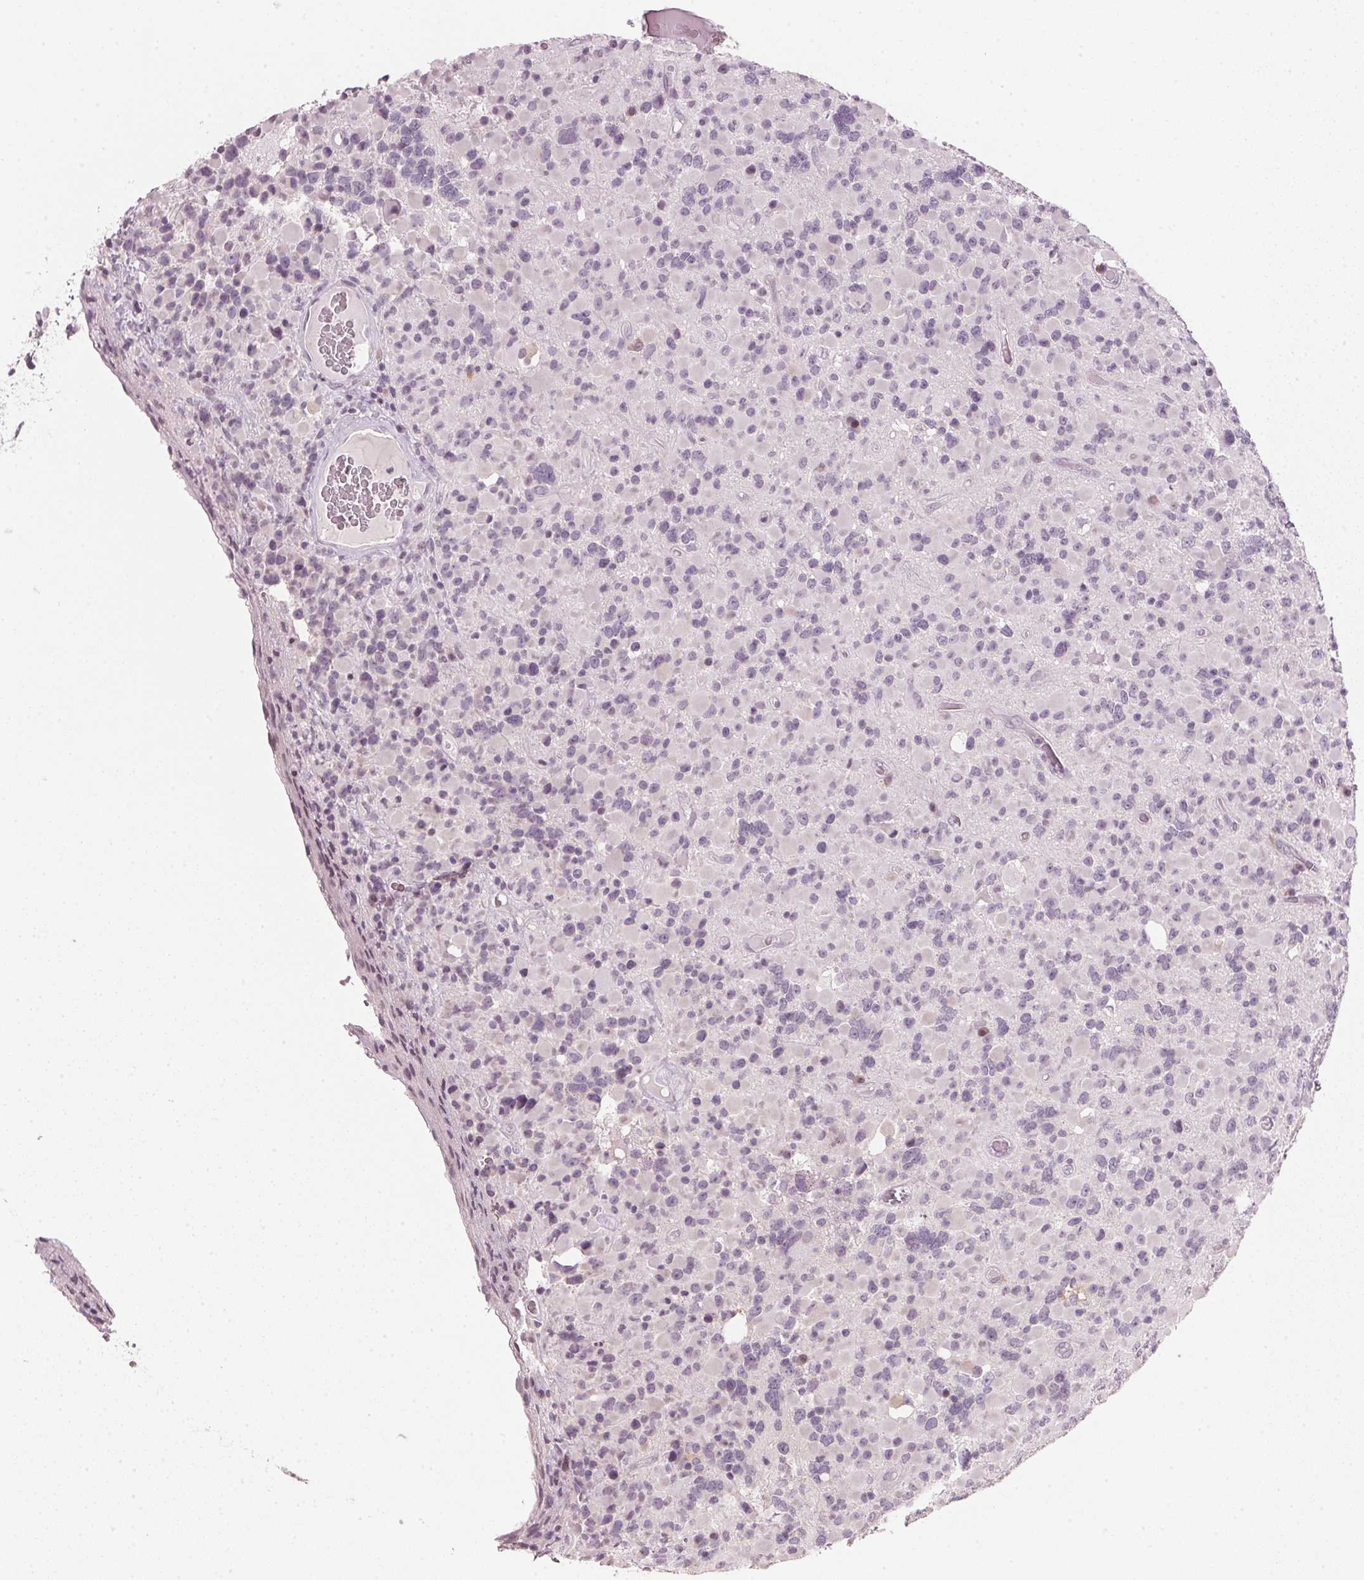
{"staining": {"intensity": "negative", "quantity": "none", "location": "none"}, "tissue": "glioma", "cell_type": "Tumor cells", "image_type": "cancer", "snomed": [{"axis": "morphology", "description": "Glioma, malignant, High grade"}, {"axis": "topography", "description": "Brain"}], "caption": "DAB (3,3'-diaminobenzidine) immunohistochemical staining of glioma reveals no significant positivity in tumor cells.", "gene": "SFRP4", "patient": {"sex": "female", "age": 40}}